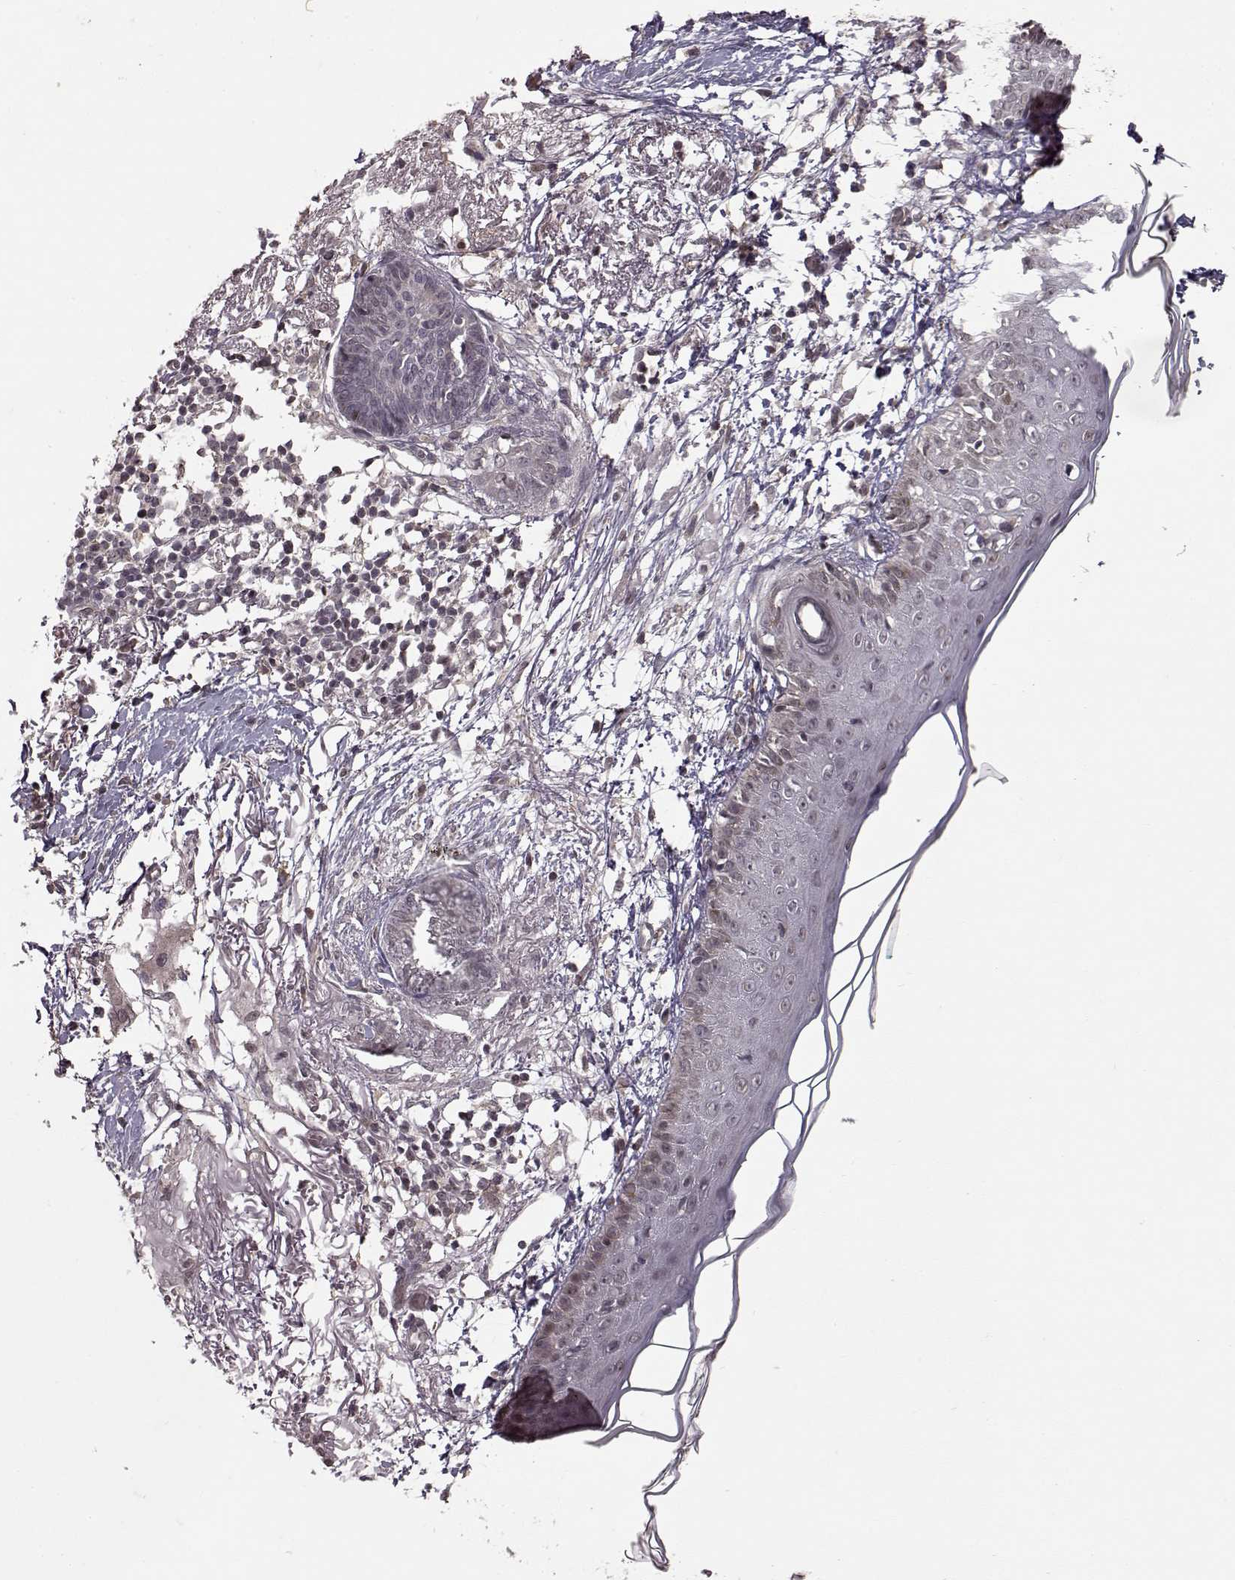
{"staining": {"intensity": "negative", "quantity": "none", "location": "none"}, "tissue": "skin cancer", "cell_type": "Tumor cells", "image_type": "cancer", "snomed": [{"axis": "morphology", "description": "Normal tissue, NOS"}, {"axis": "morphology", "description": "Basal cell carcinoma"}, {"axis": "topography", "description": "Skin"}], "caption": "A micrograph of basal cell carcinoma (skin) stained for a protein reveals no brown staining in tumor cells. (DAB (3,3'-diaminobenzidine) immunohistochemistry (IHC) visualized using brightfield microscopy, high magnification).", "gene": "NTRK2", "patient": {"sex": "male", "age": 84}}